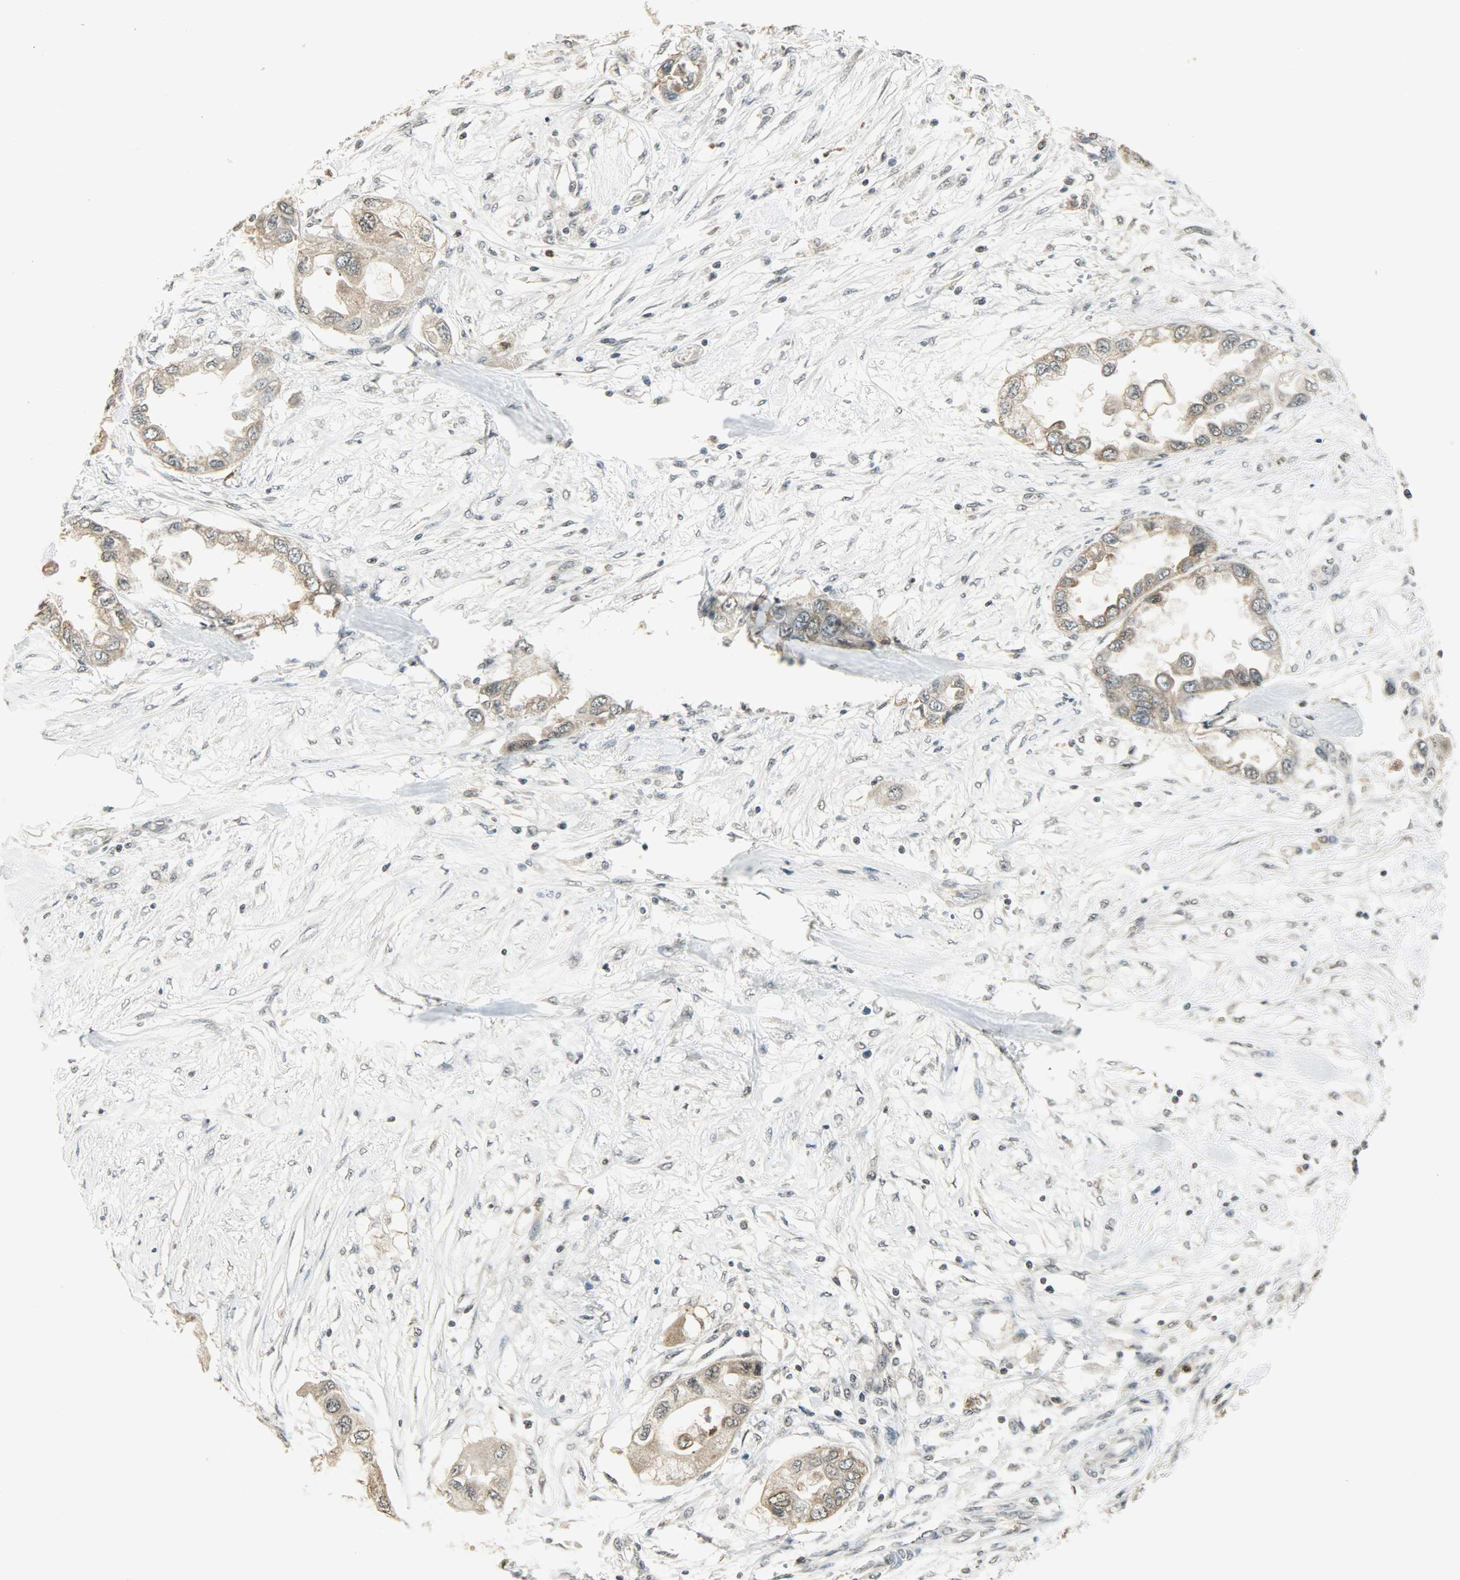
{"staining": {"intensity": "weak", "quantity": "25%-75%", "location": "cytoplasmic/membranous"}, "tissue": "endometrial cancer", "cell_type": "Tumor cells", "image_type": "cancer", "snomed": [{"axis": "morphology", "description": "Adenocarcinoma, NOS"}, {"axis": "topography", "description": "Endometrium"}], "caption": "Brown immunohistochemical staining in human endometrial cancer (adenocarcinoma) demonstrates weak cytoplasmic/membranous staining in about 25%-75% of tumor cells. Using DAB (brown) and hematoxylin (blue) stains, captured at high magnification using brightfield microscopy.", "gene": "SMARCA5", "patient": {"sex": "female", "age": 67}}